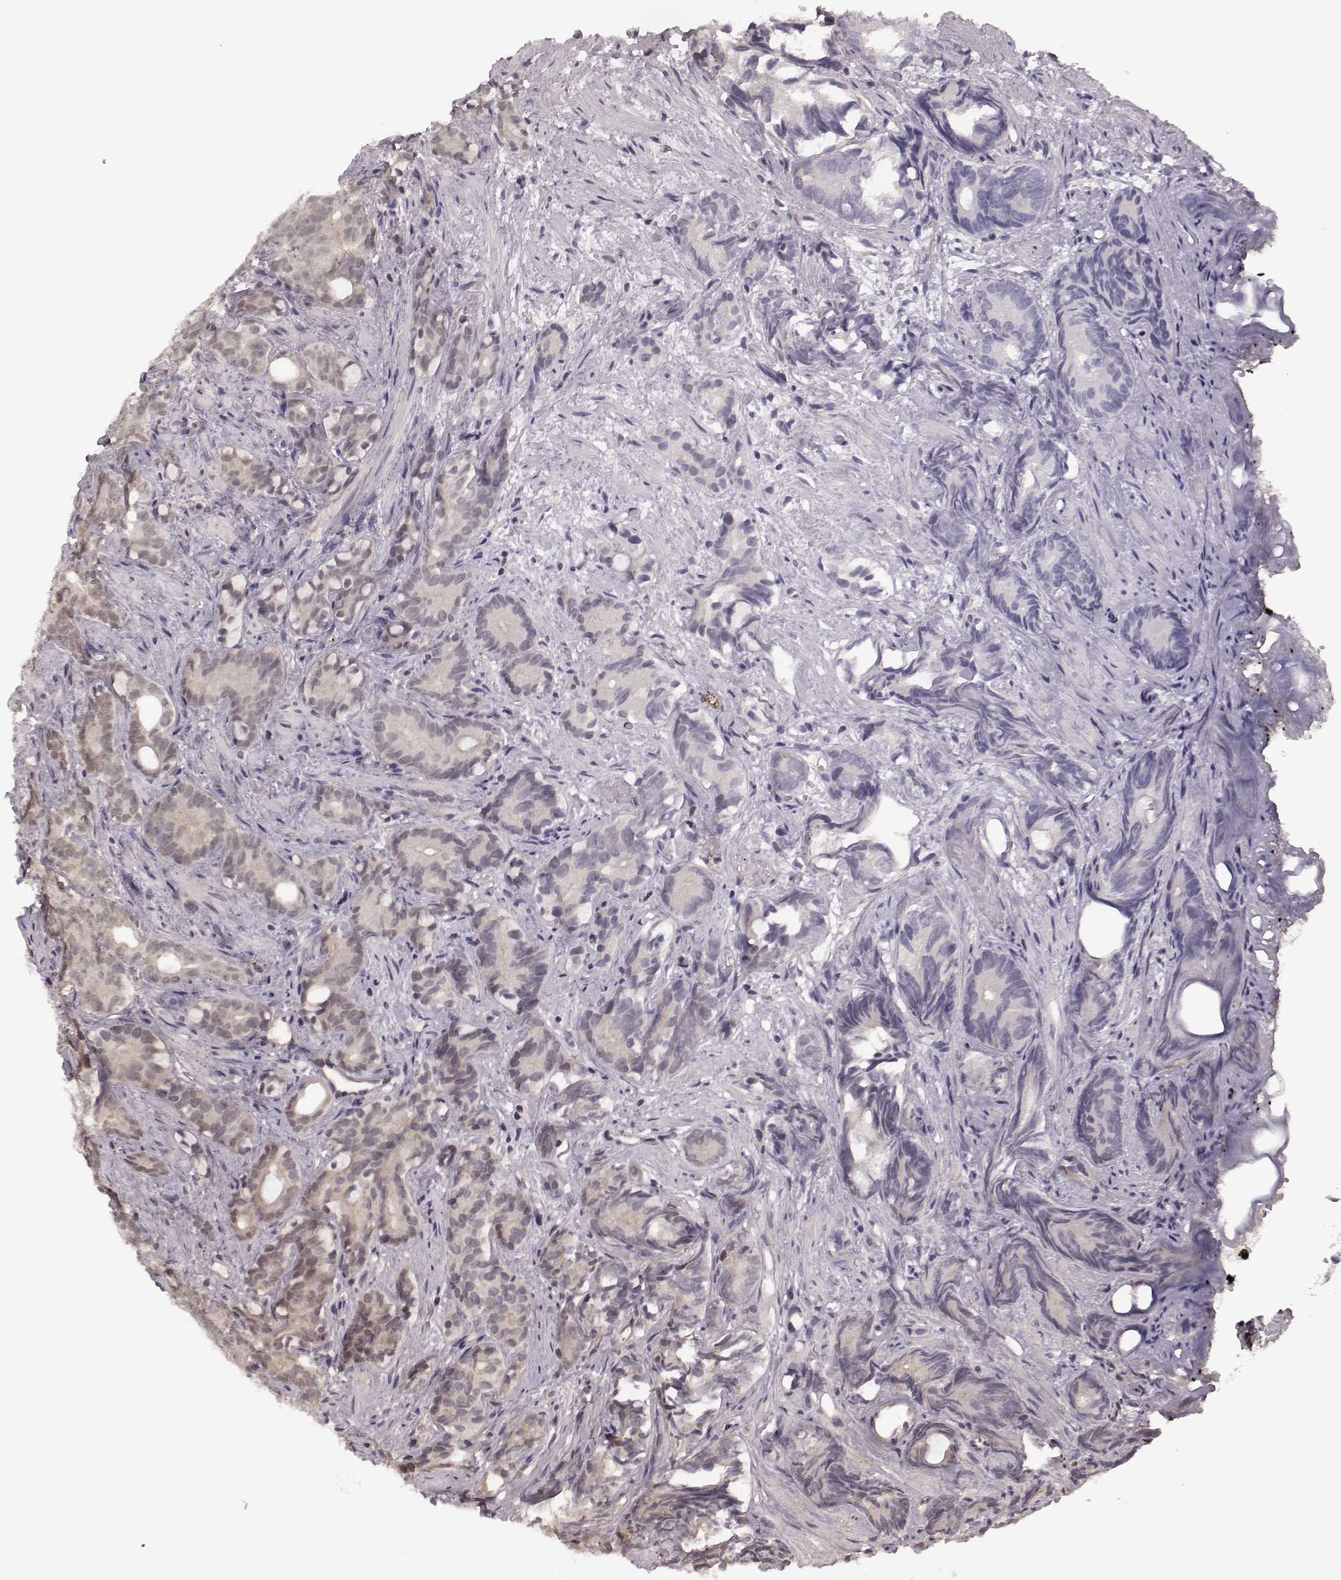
{"staining": {"intensity": "weak", "quantity": ">75%", "location": "cytoplasmic/membranous,nuclear"}, "tissue": "prostate cancer", "cell_type": "Tumor cells", "image_type": "cancer", "snomed": [{"axis": "morphology", "description": "Adenocarcinoma, High grade"}, {"axis": "topography", "description": "Prostate"}], "caption": "DAB (3,3'-diaminobenzidine) immunohistochemical staining of prostate high-grade adenocarcinoma exhibits weak cytoplasmic/membranous and nuclear protein staining in about >75% of tumor cells.", "gene": "RPL3", "patient": {"sex": "male", "age": 84}}